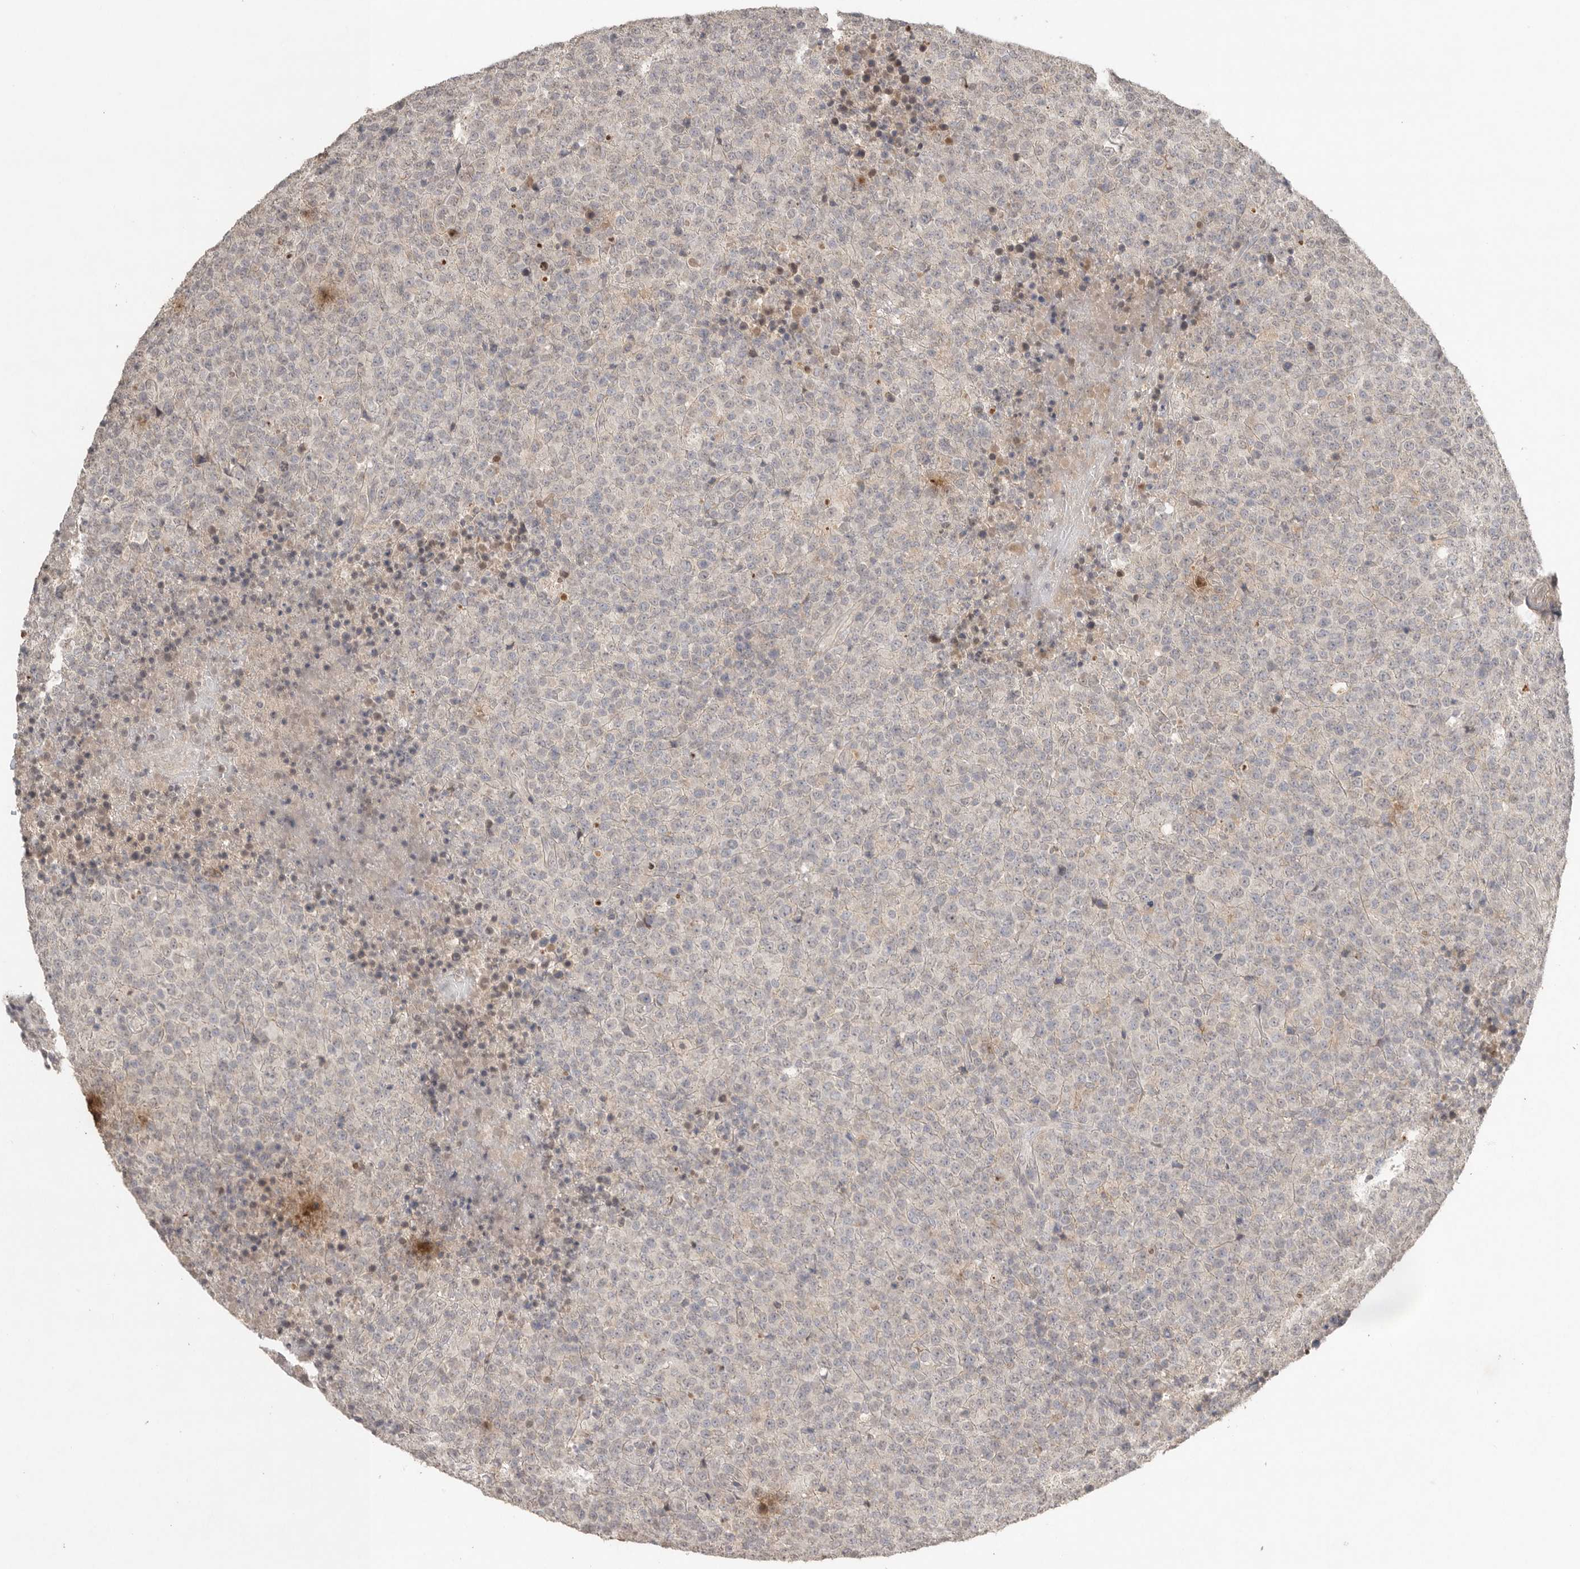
{"staining": {"intensity": "negative", "quantity": "none", "location": "none"}, "tissue": "lymphoma", "cell_type": "Tumor cells", "image_type": "cancer", "snomed": [{"axis": "morphology", "description": "Malignant lymphoma, non-Hodgkin's type, High grade"}, {"axis": "topography", "description": "Lymph node"}], "caption": "Photomicrograph shows no protein expression in tumor cells of malignant lymphoma, non-Hodgkin's type (high-grade) tissue.", "gene": "KLK5", "patient": {"sex": "male", "age": 13}}